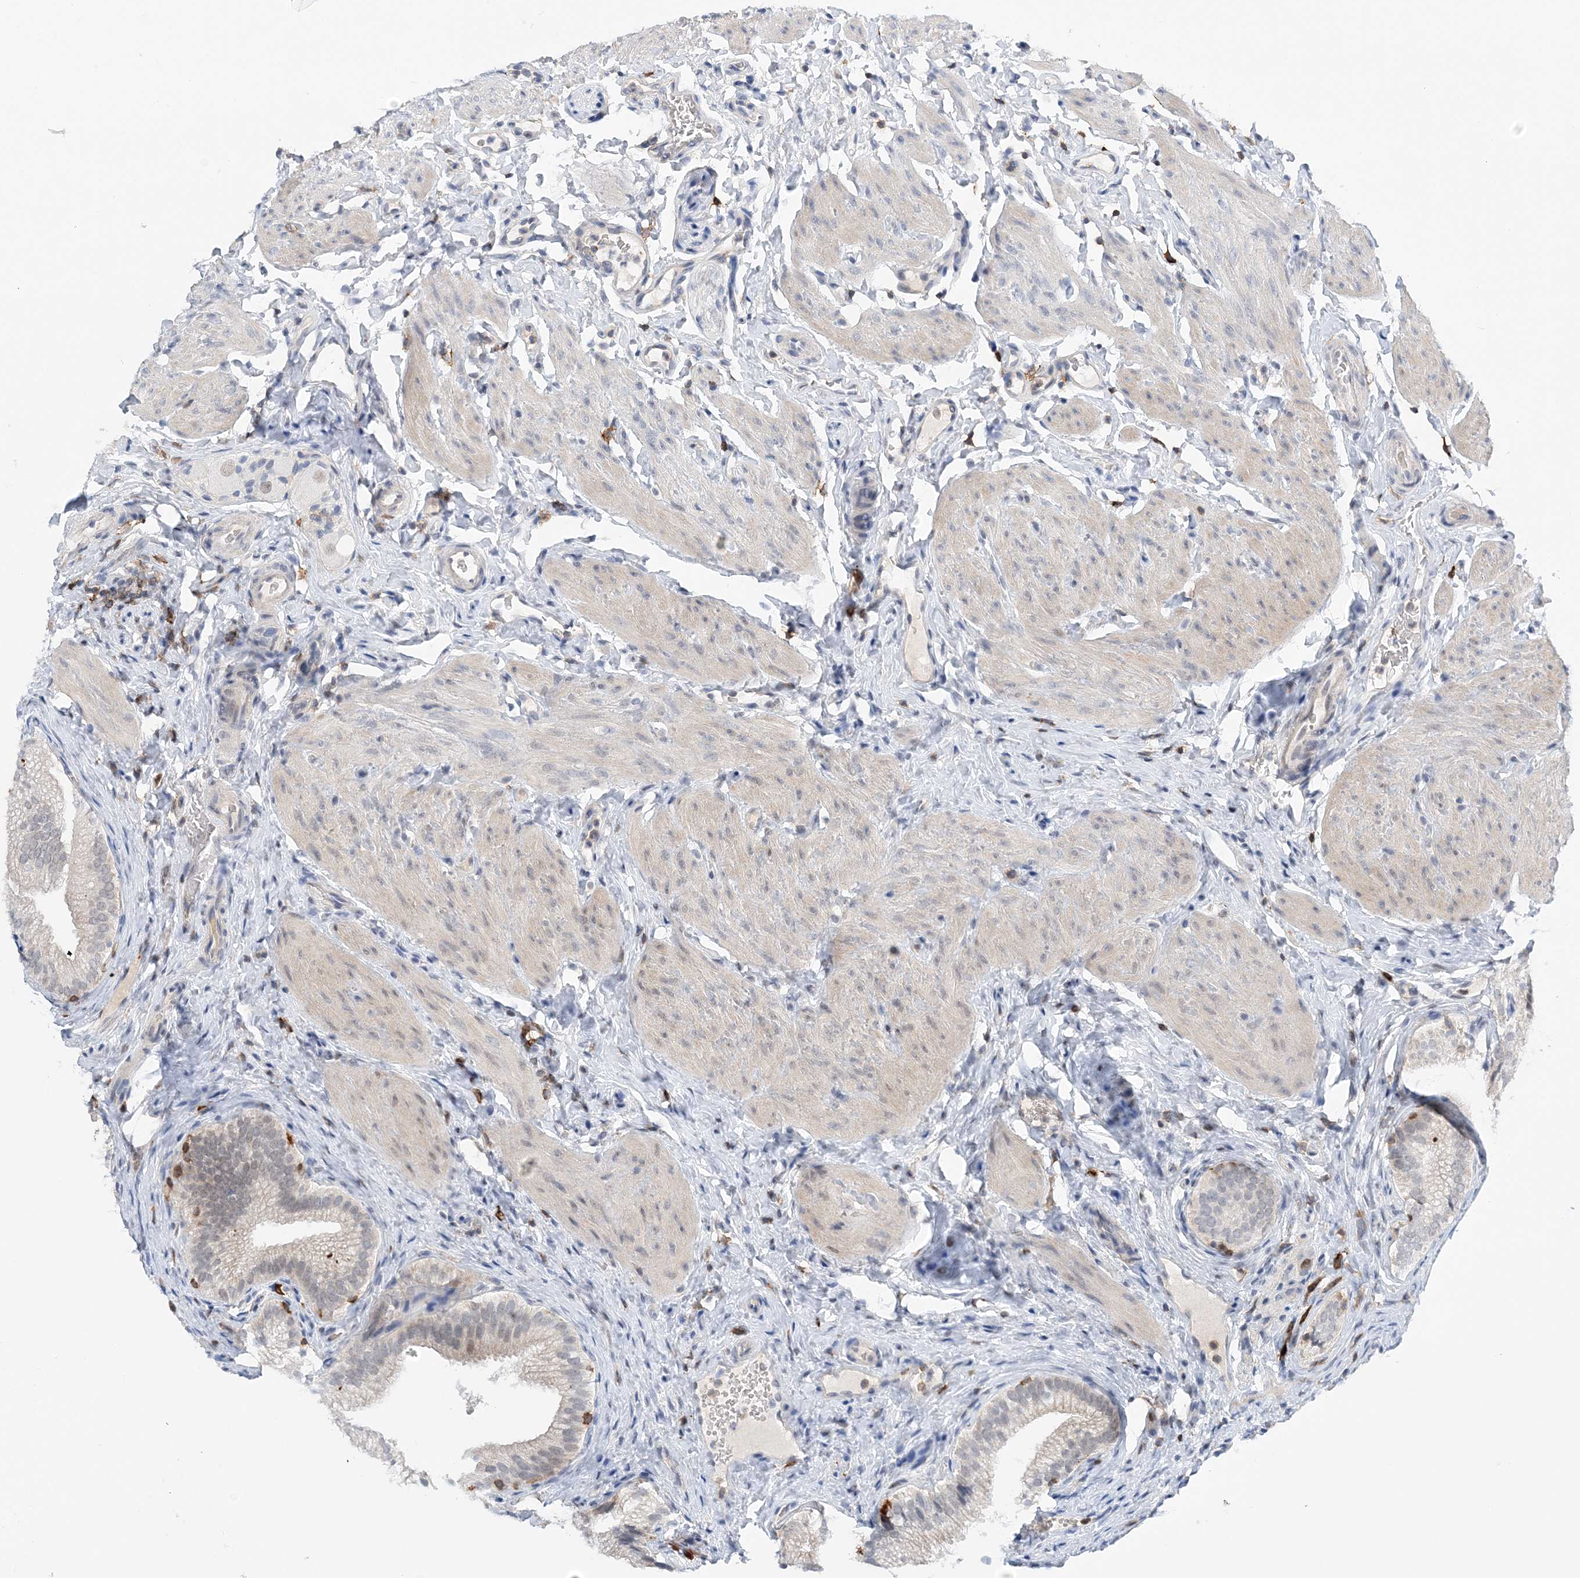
{"staining": {"intensity": "weak", "quantity": "<25%", "location": "nuclear"}, "tissue": "gallbladder", "cell_type": "Glandular cells", "image_type": "normal", "snomed": [{"axis": "morphology", "description": "Normal tissue, NOS"}, {"axis": "topography", "description": "Gallbladder"}], "caption": "This is an immunohistochemistry histopathology image of benign gallbladder. There is no positivity in glandular cells.", "gene": "PRMT9", "patient": {"sex": "female", "age": 30}}